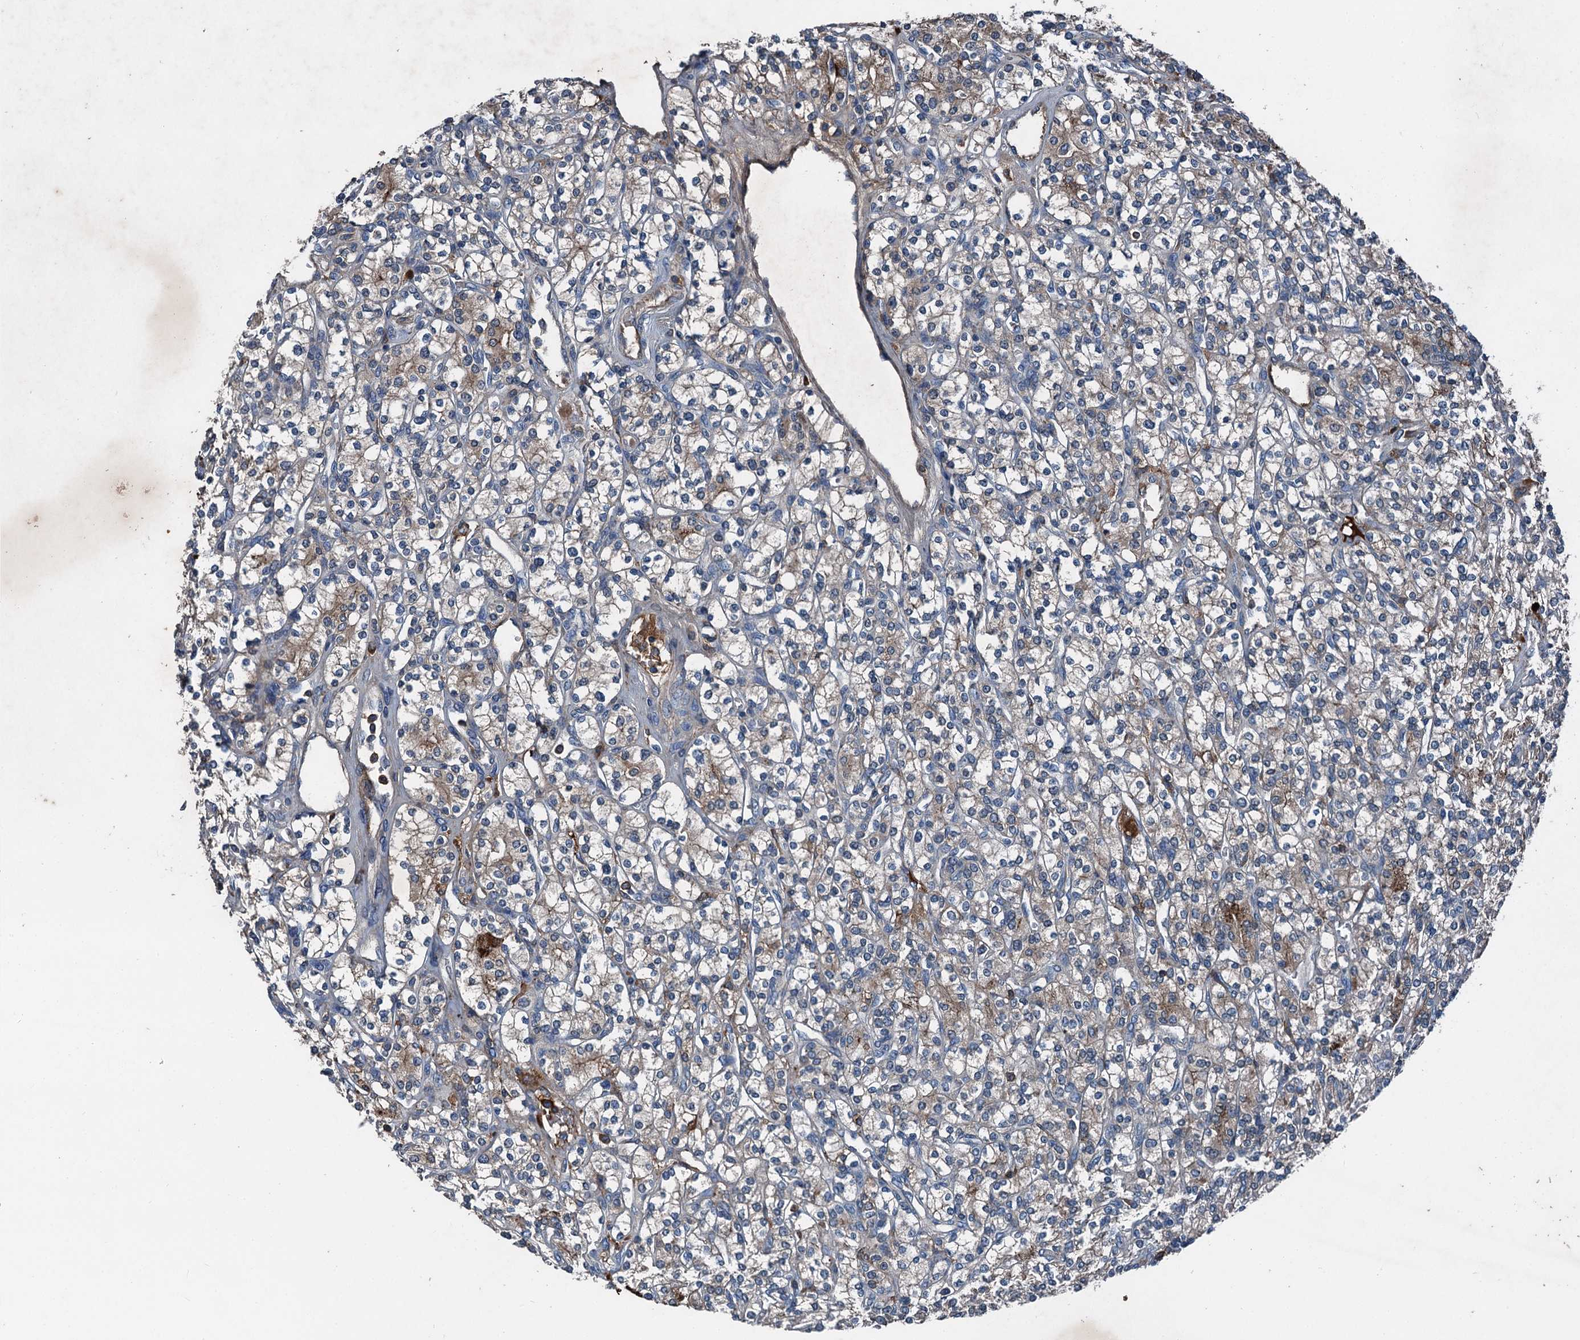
{"staining": {"intensity": "moderate", "quantity": "<25%", "location": "cytoplasmic/membranous"}, "tissue": "renal cancer", "cell_type": "Tumor cells", "image_type": "cancer", "snomed": [{"axis": "morphology", "description": "Adenocarcinoma, NOS"}, {"axis": "topography", "description": "Kidney"}], "caption": "Immunohistochemical staining of human renal adenocarcinoma demonstrates low levels of moderate cytoplasmic/membranous protein staining in approximately <25% of tumor cells.", "gene": "PDSS1", "patient": {"sex": "male", "age": 77}}